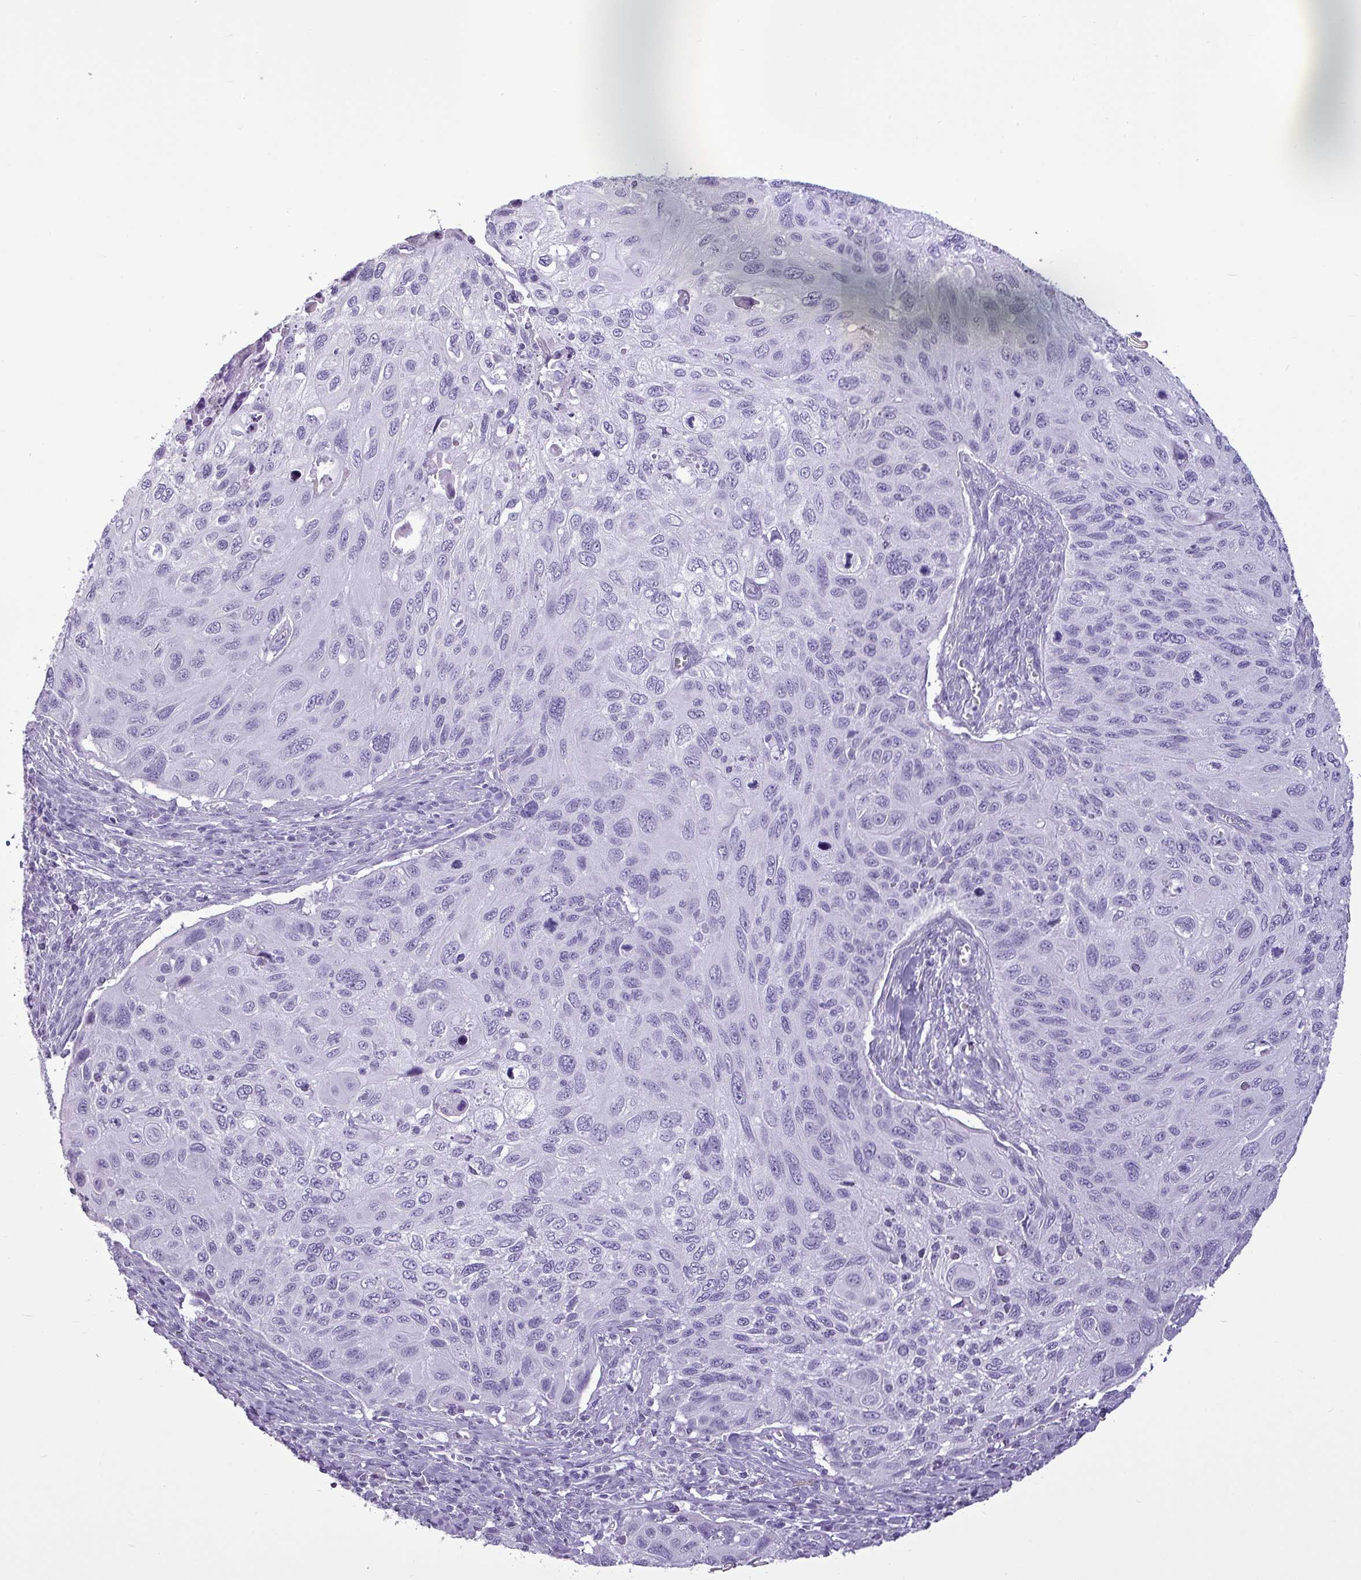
{"staining": {"intensity": "negative", "quantity": "none", "location": "none"}, "tissue": "cervical cancer", "cell_type": "Tumor cells", "image_type": "cancer", "snomed": [{"axis": "morphology", "description": "Squamous cell carcinoma, NOS"}, {"axis": "topography", "description": "Cervix"}], "caption": "Cervical squamous cell carcinoma was stained to show a protein in brown. There is no significant positivity in tumor cells.", "gene": "AMY1B", "patient": {"sex": "female", "age": 70}}